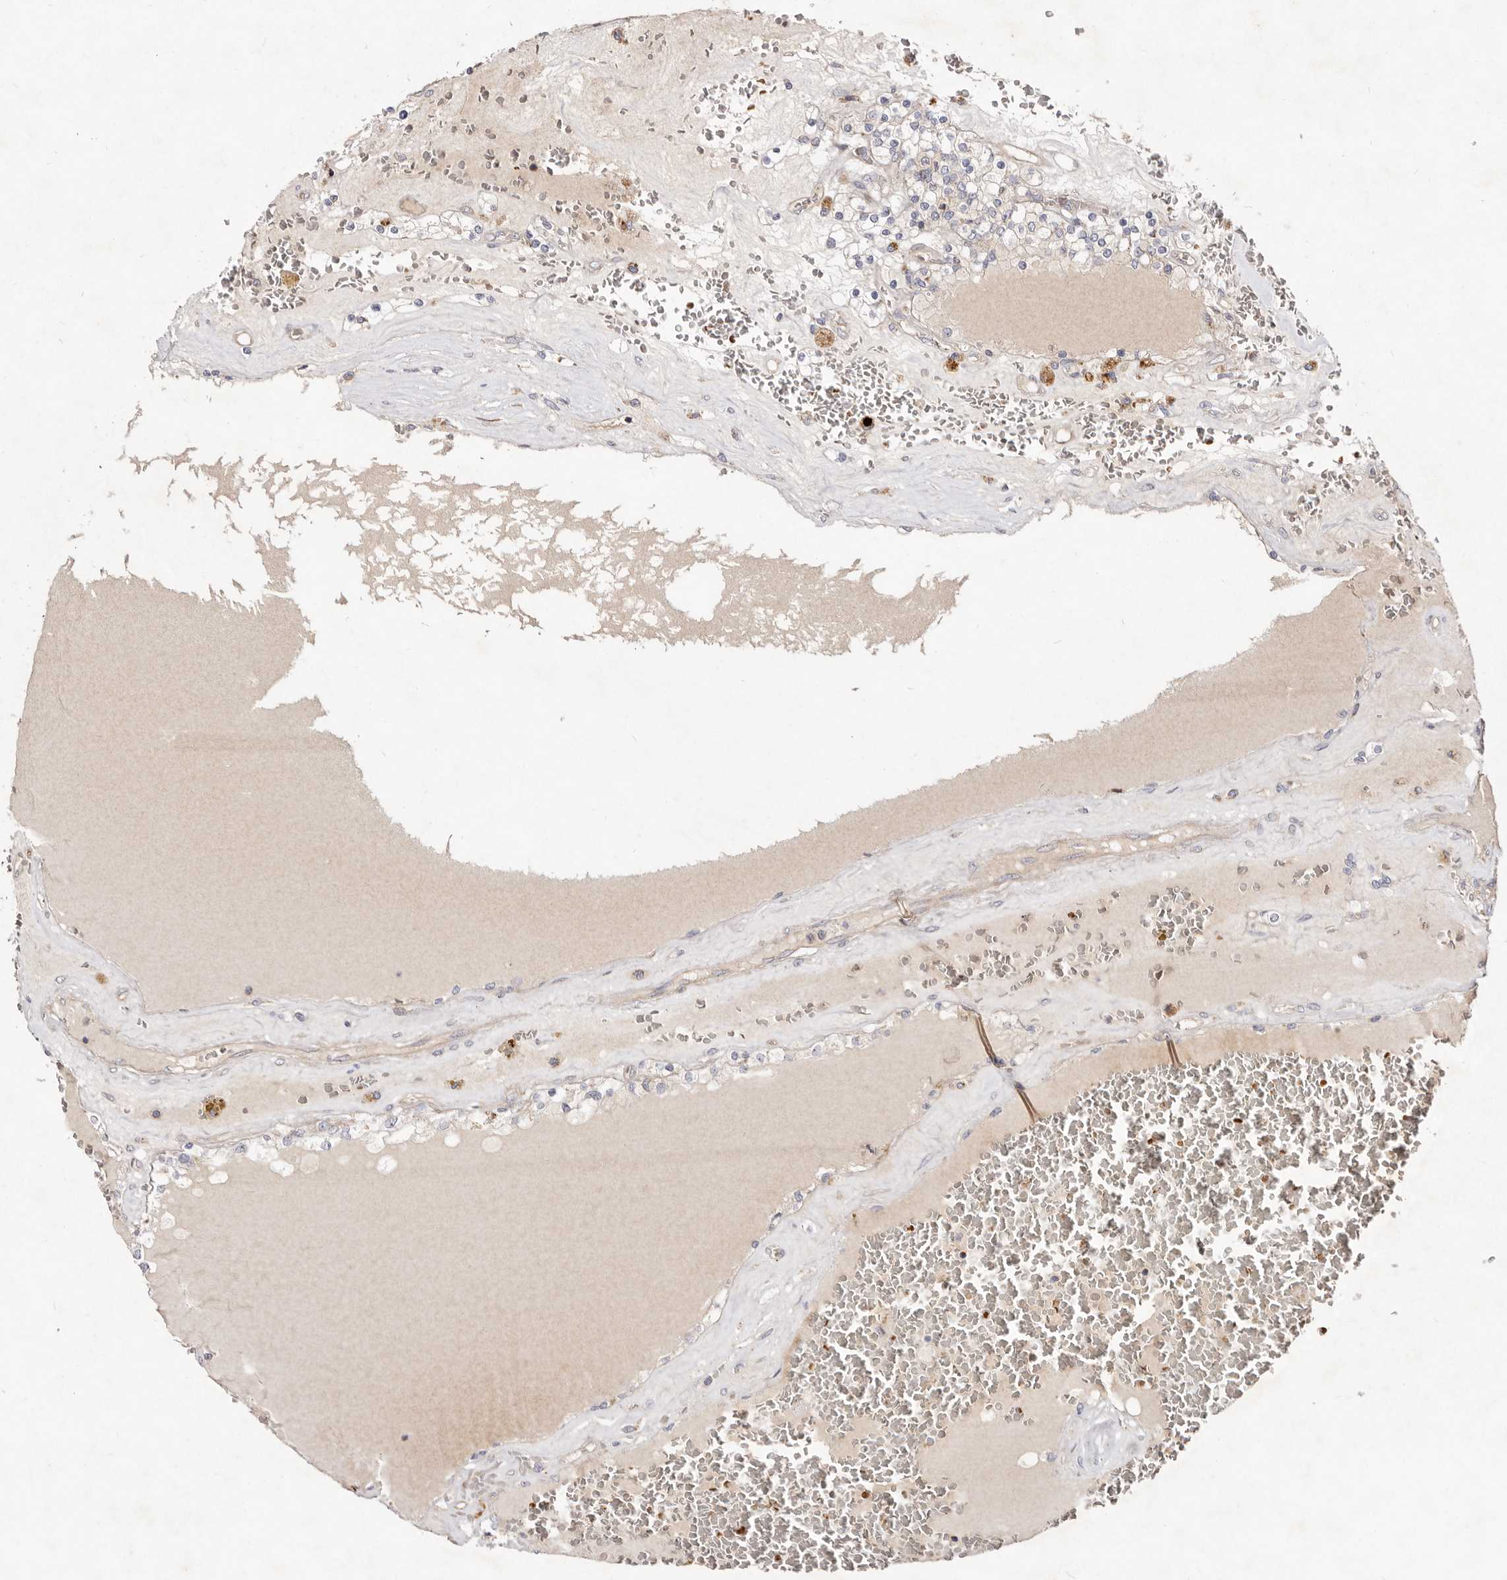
{"staining": {"intensity": "negative", "quantity": "none", "location": "none"}, "tissue": "renal cancer", "cell_type": "Tumor cells", "image_type": "cancer", "snomed": [{"axis": "morphology", "description": "Adenocarcinoma, NOS"}, {"axis": "topography", "description": "Kidney"}], "caption": "Tumor cells show no significant staining in adenocarcinoma (renal). (DAB IHC visualized using brightfield microscopy, high magnification).", "gene": "SLC25A20", "patient": {"sex": "female", "age": 56}}